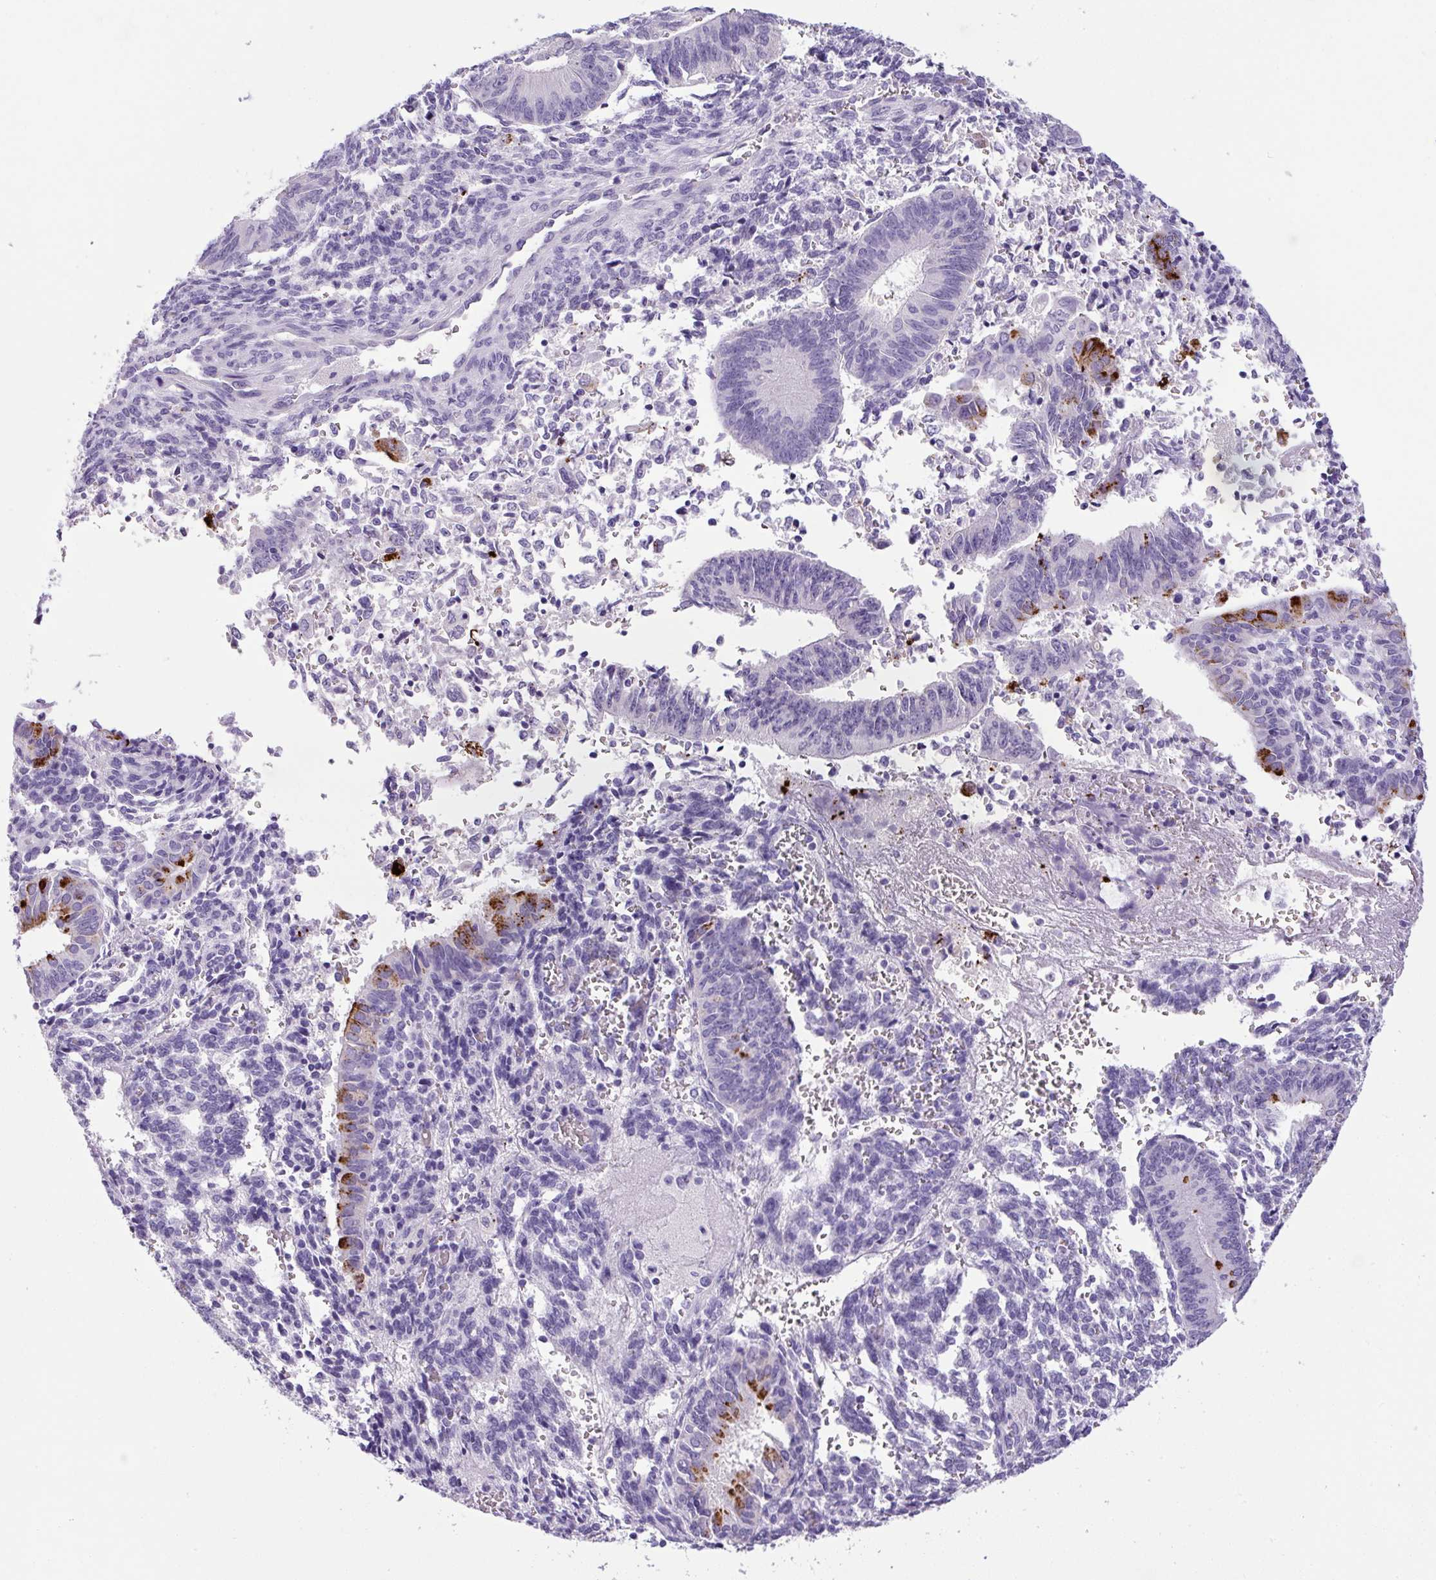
{"staining": {"intensity": "strong", "quantity": "<25%", "location": "cytoplasmic/membranous"}, "tissue": "endometrial cancer", "cell_type": "Tumor cells", "image_type": "cancer", "snomed": [{"axis": "morphology", "description": "Adenocarcinoma, NOS"}, {"axis": "topography", "description": "Endometrium"}], "caption": "Tumor cells demonstrate medium levels of strong cytoplasmic/membranous positivity in approximately <25% of cells in adenocarcinoma (endometrial).", "gene": "CHGA", "patient": {"sex": "female", "age": 50}}